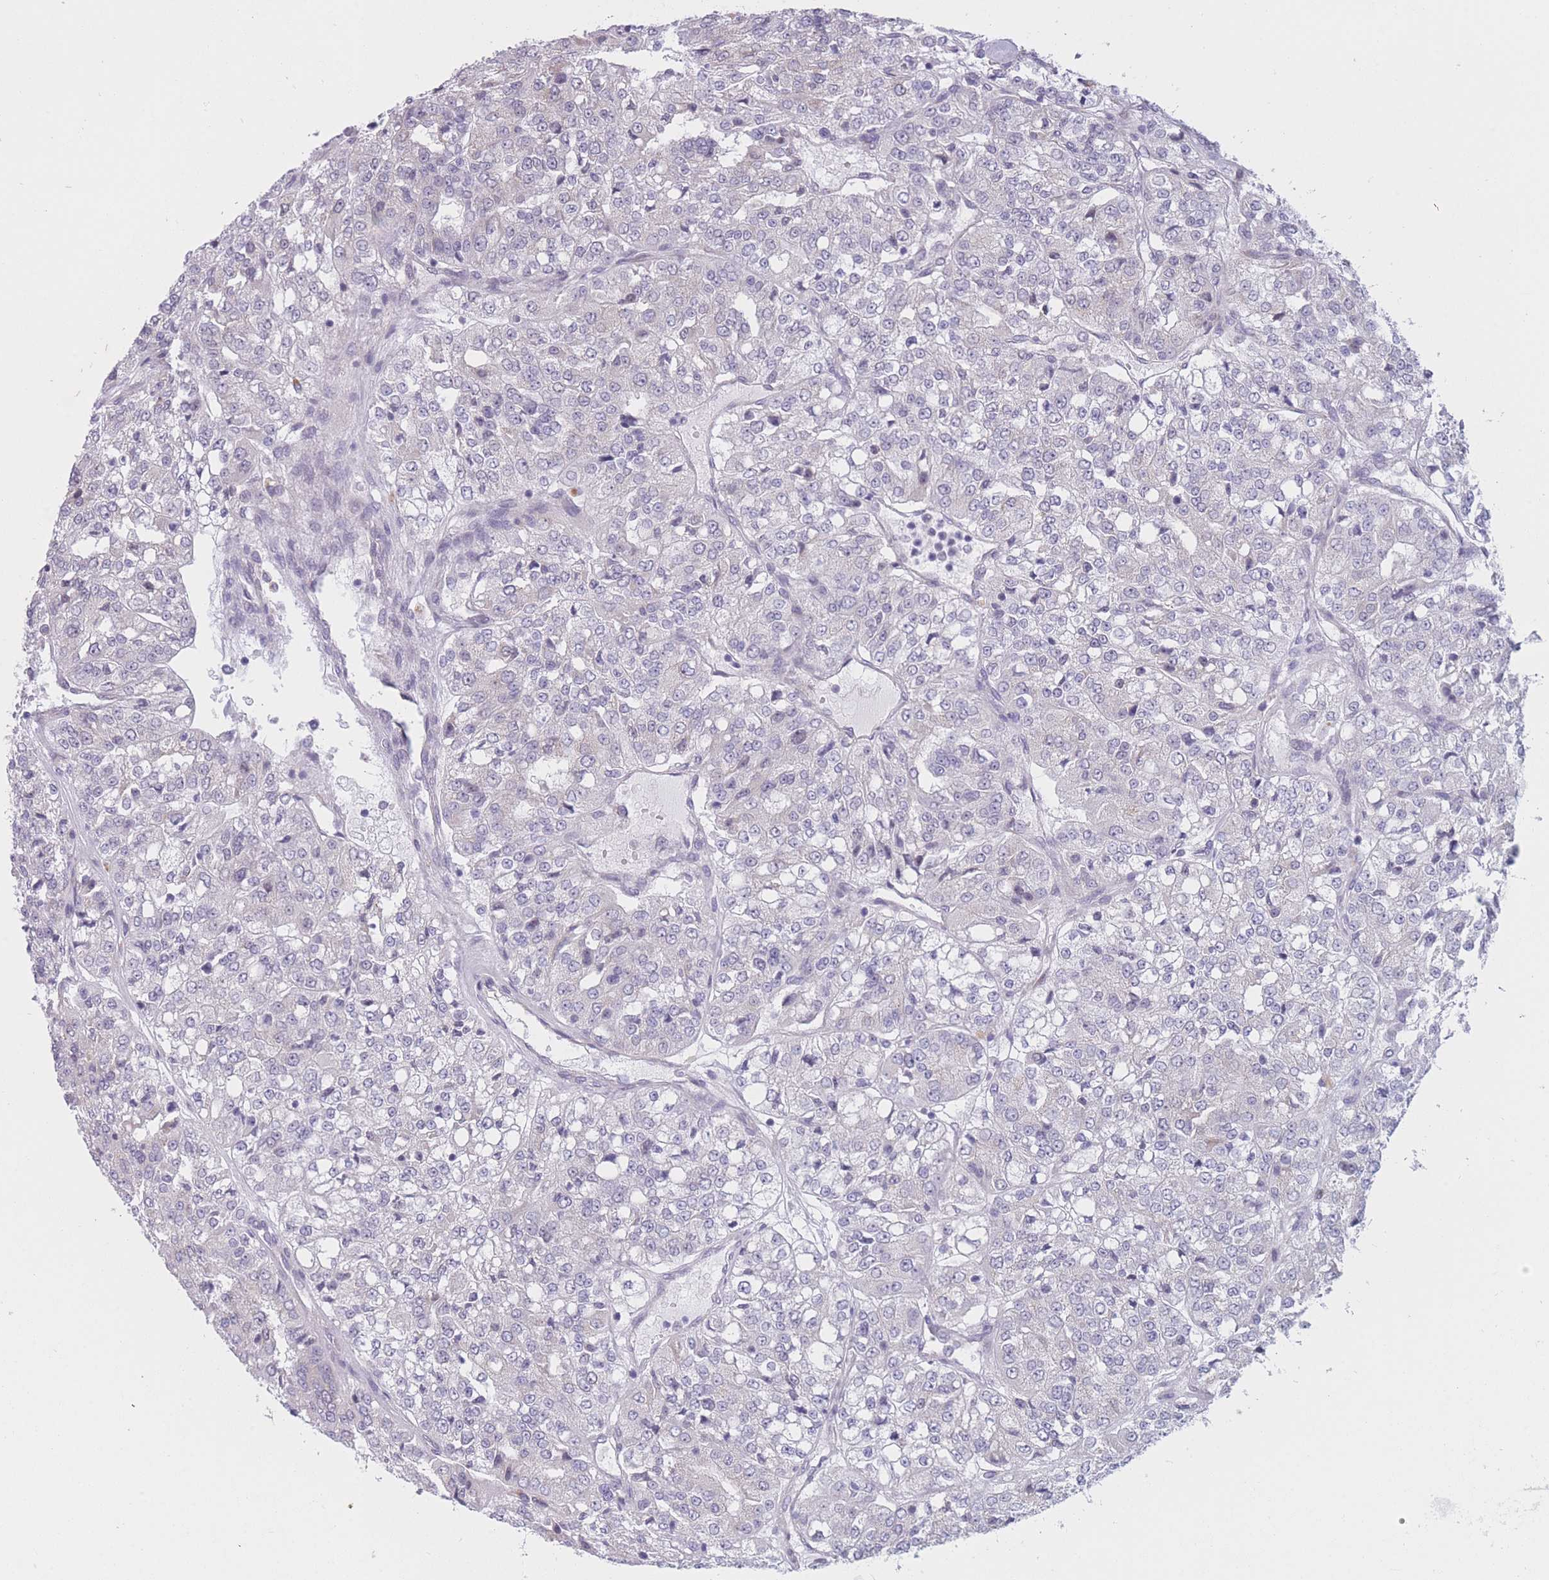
{"staining": {"intensity": "negative", "quantity": "none", "location": "none"}, "tissue": "renal cancer", "cell_type": "Tumor cells", "image_type": "cancer", "snomed": [{"axis": "morphology", "description": "Adenocarcinoma, NOS"}, {"axis": "topography", "description": "Kidney"}], "caption": "Renal adenocarcinoma was stained to show a protein in brown. There is no significant positivity in tumor cells.", "gene": "COL27A1", "patient": {"sex": "female", "age": 63}}